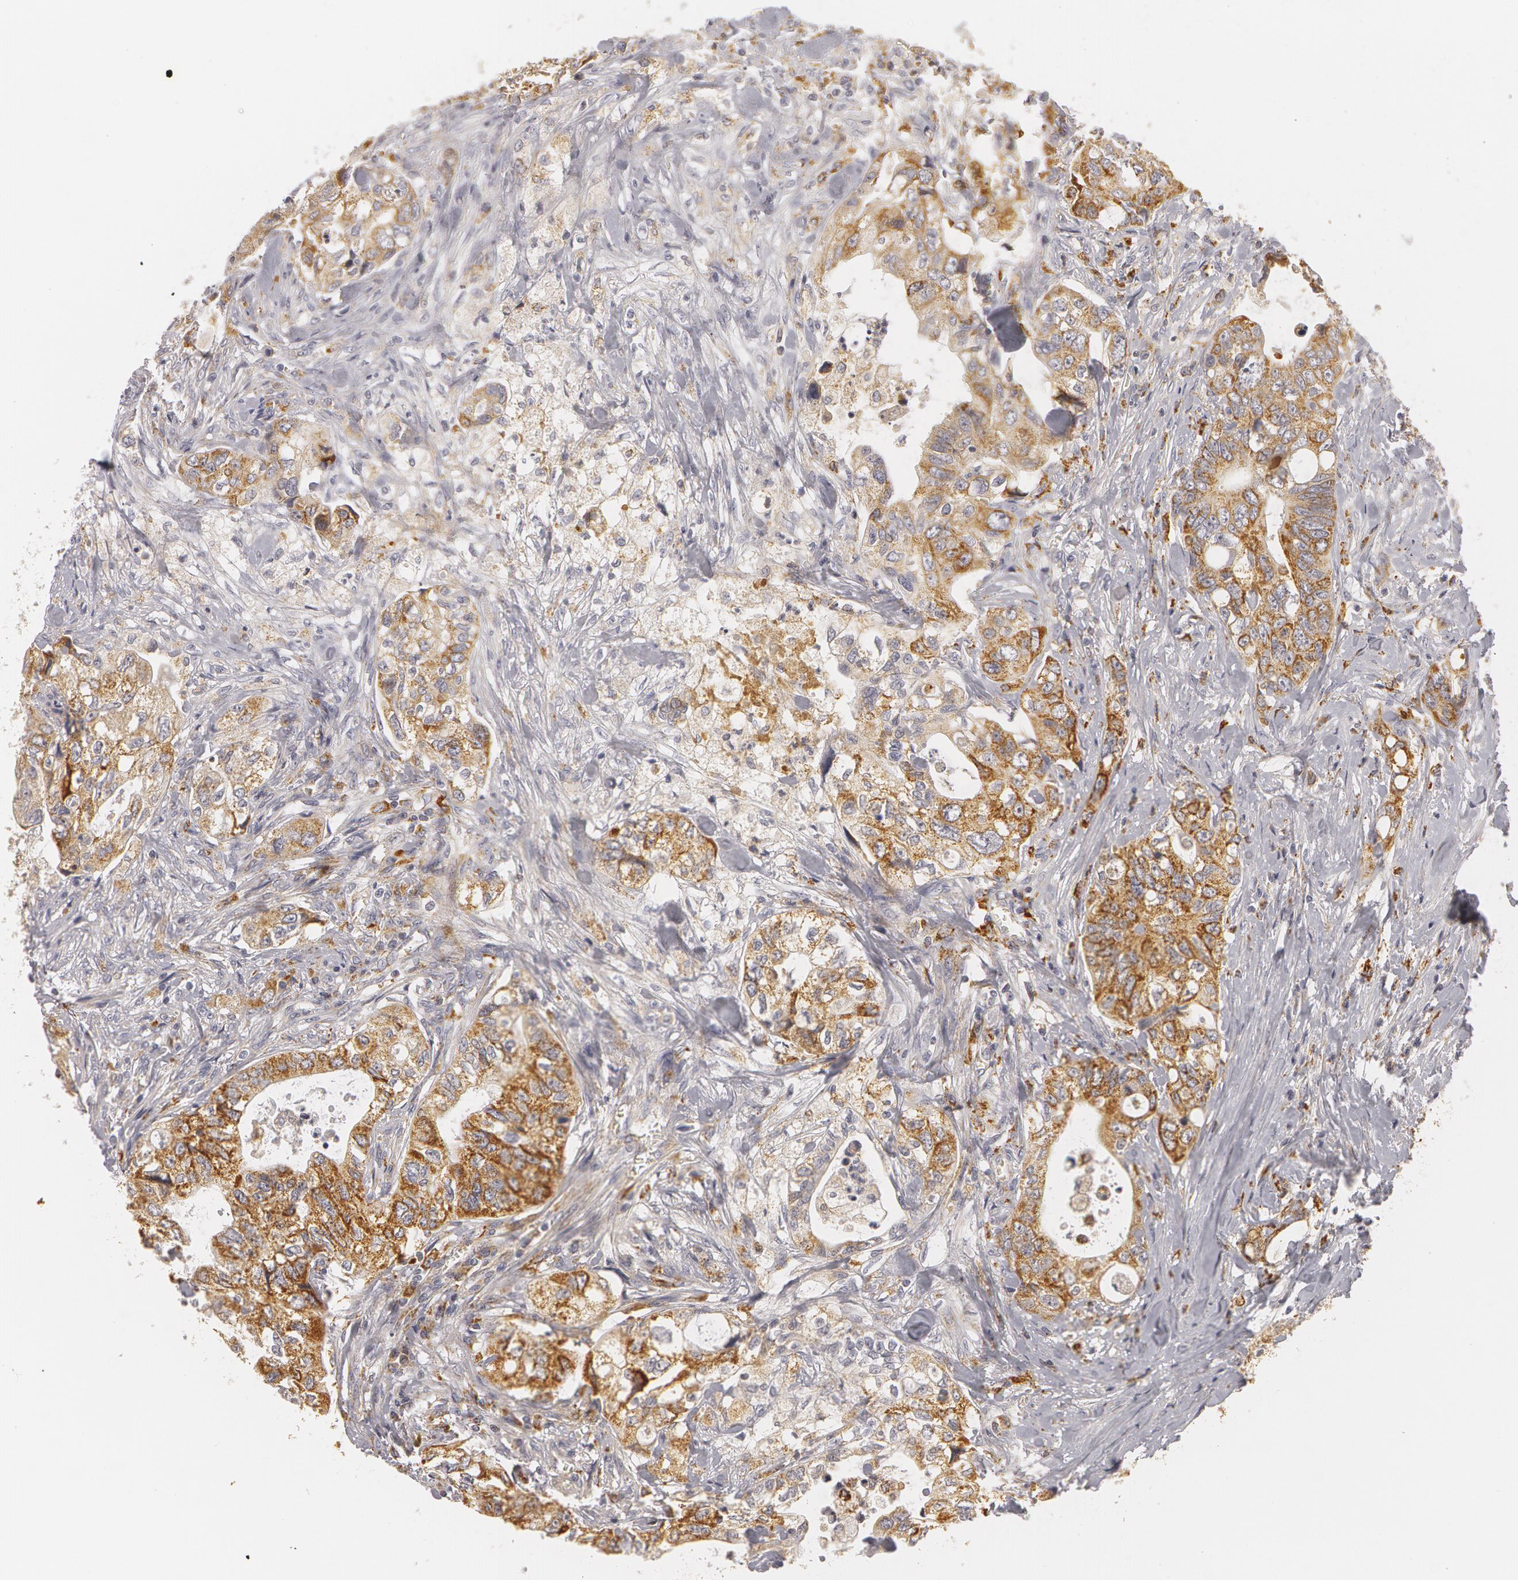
{"staining": {"intensity": "moderate", "quantity": ">75%", "location": "cytoplasmic/membranous"}, "tissue": "colorectal cancer", "cell_type": "Tumor cells", "image_type": "cancer", "snomed": [{"axis": "morphology", "description": "Adenocarcinoma, NOS"}, {"axis": "topography", "description": "Rectum"}], "caption": "A brown stain shows moderate cytoplasmic/membranous positivity of a protein in colorectal adenocarcinoma tumor cells. The staining is performed using DAB (3,3'-diaminobenzidine) brown chromogen to label protein expression. The nuclei are counter-stained blue using hematoxylin.", "gene": "C7", "patient": {"sex": "female", "age": 57}}